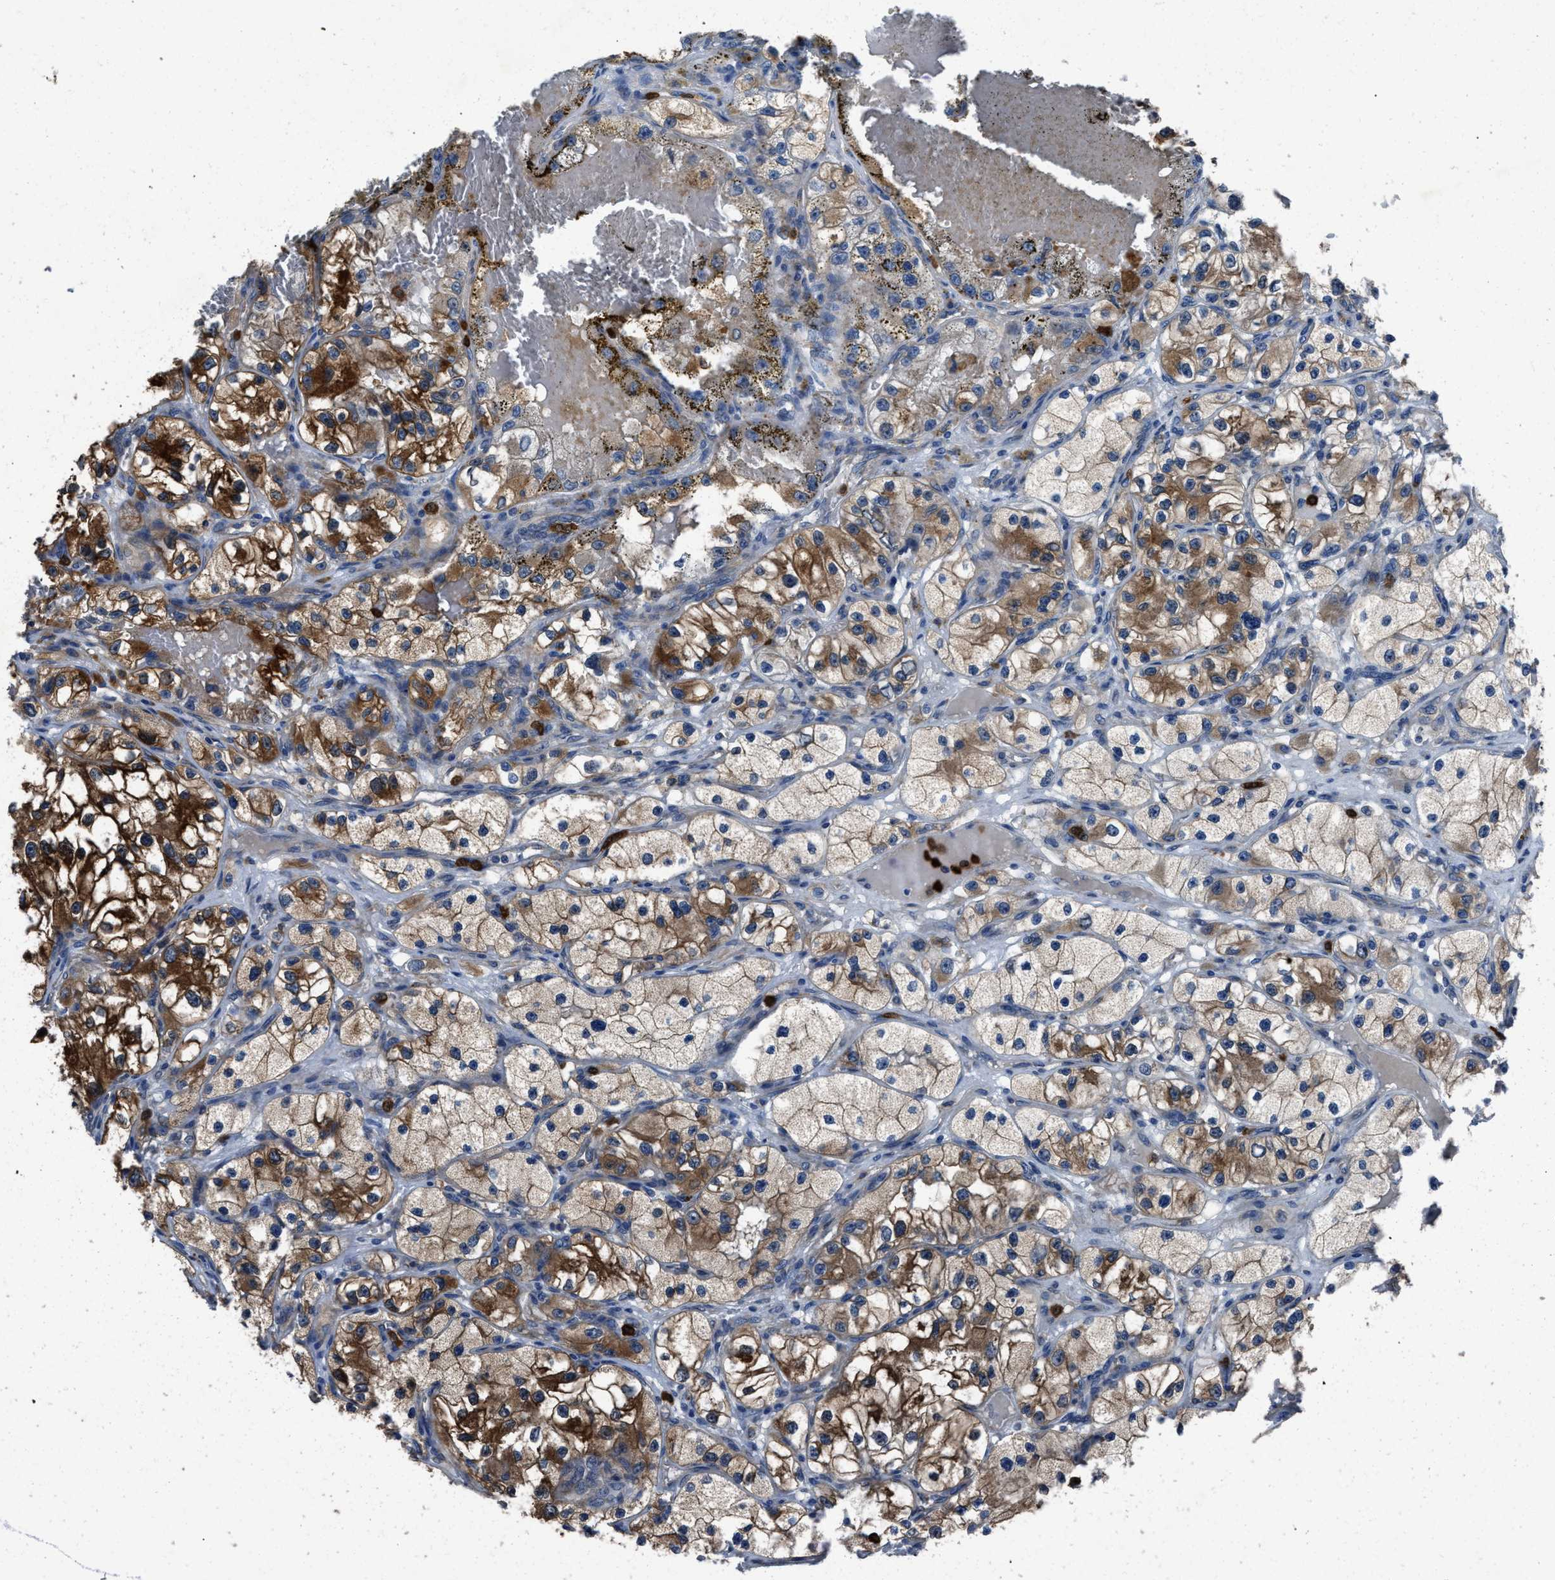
{"staining": {"intensity": "strong", "quantity": ">75%", "location": "cytoplasmic/membranous"}, "tissue": "renal cancer", "cell_type": "Tumor cells", "image_type": "cancer", "snomed": [{"axis": "morphology", "description": "Adenocarcinoma, NOS"}, {"axis": "topography", "description": "Kidney"}], "caption": "Immunohistochemistry (IHC) histopathology image of neoplastic tissue: renal adenocarcinoma stained using IHC reveals high levels of strong protein expression localized specifically in the cytoplasmic/membranous of tumor cells, appearing as a cytoplasmic/membranous brown color.", "gene": "ANGPT1", "patient": {"sex": "female", "age": 57}}